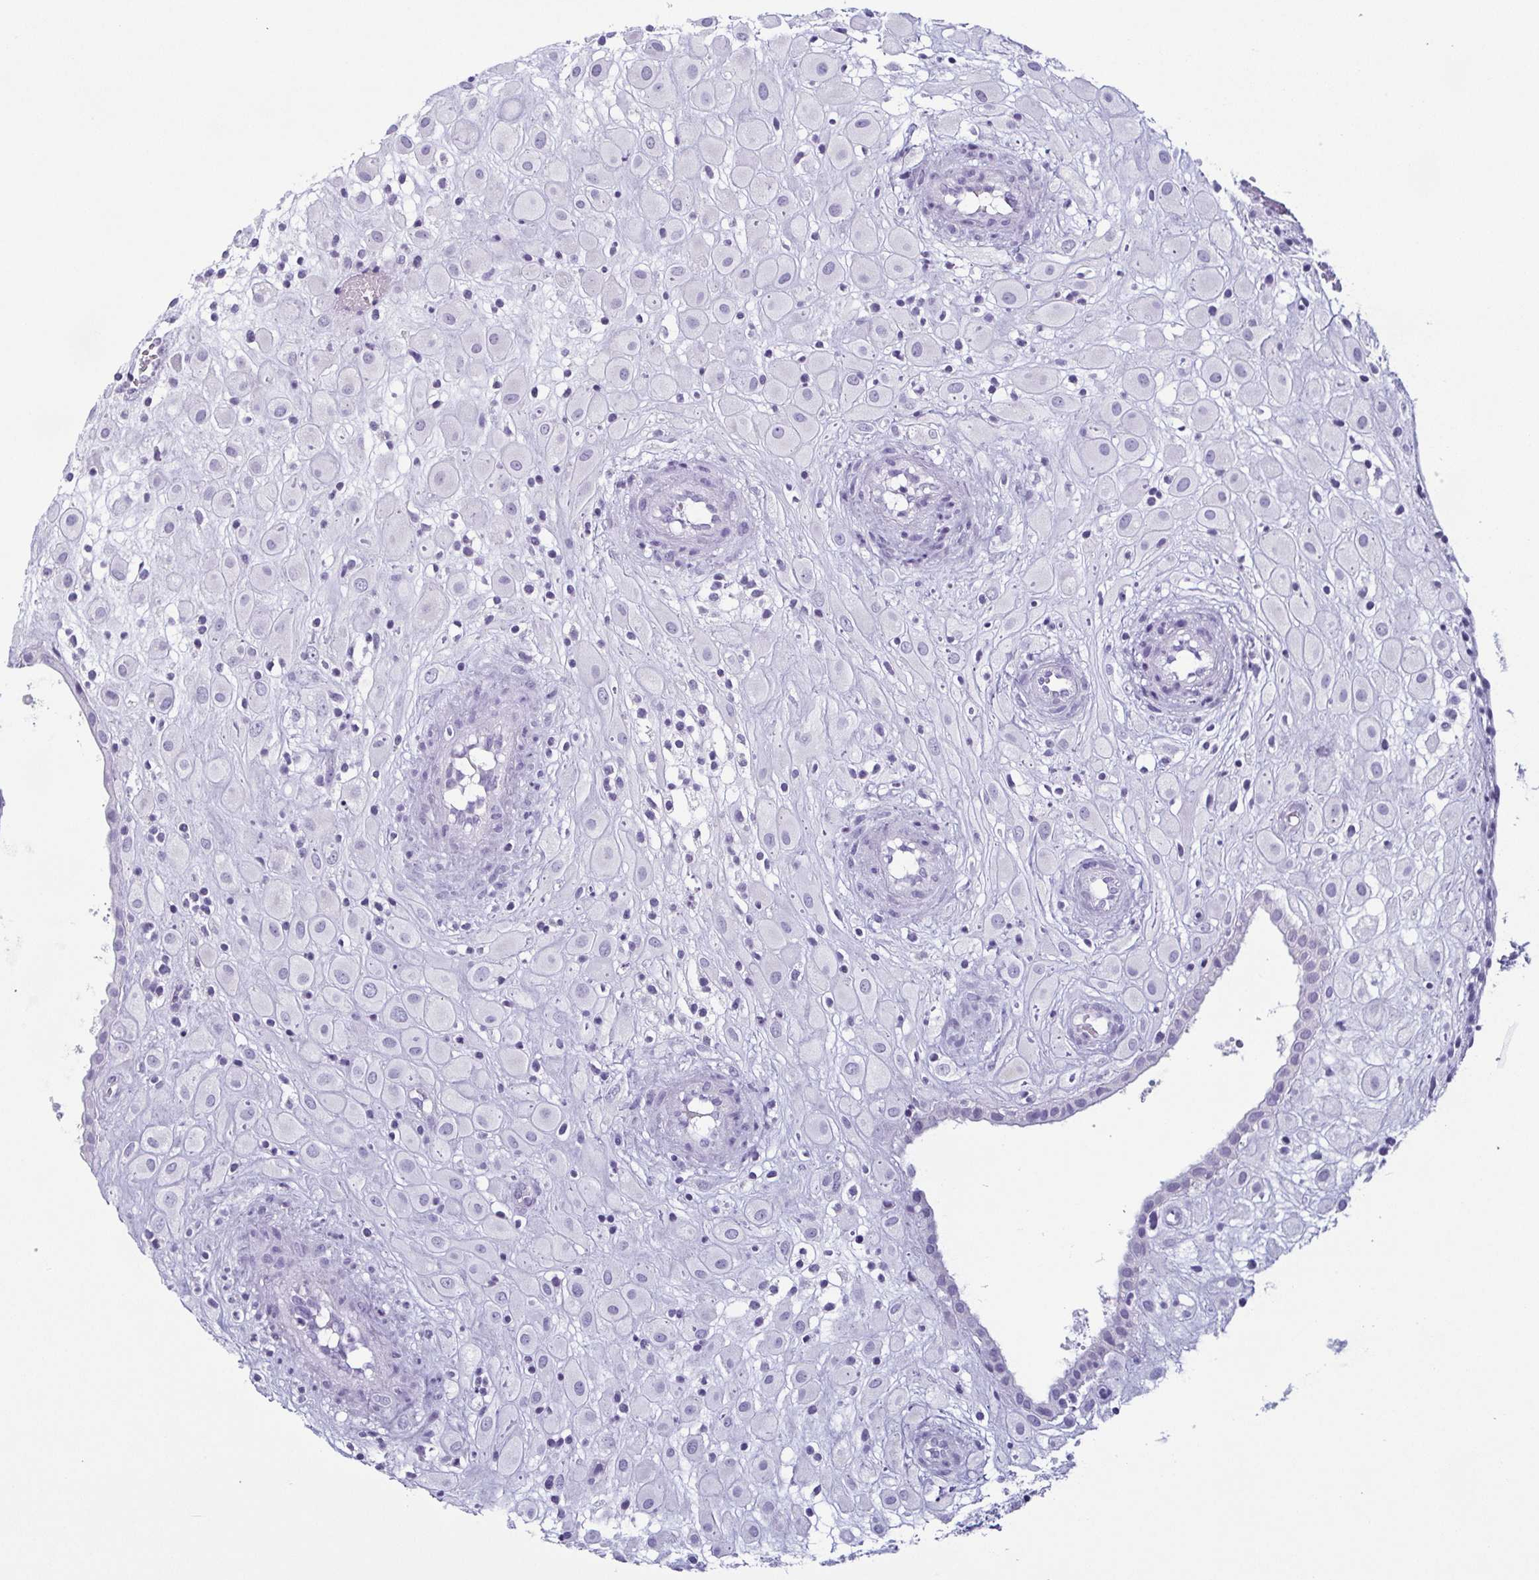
{"staining": {"intensity": "negative", "quantity": "none", "location": "none"}, "tissue": "placenta", "cell_type": "Decidual cells", "image_type": "normal", "snomed": [{"axis": "morphology", "description": "Normal tissue, NOS"}, {"axis": "topography", "description": "Placenta"}], "caption": "This is an immunohistochemistry (IHC) micrograph of unremarkable human placenta. There is no positivity in decidual cells.", "gene": "KRT78", "patient": {"sex": "female", "age": 24}}